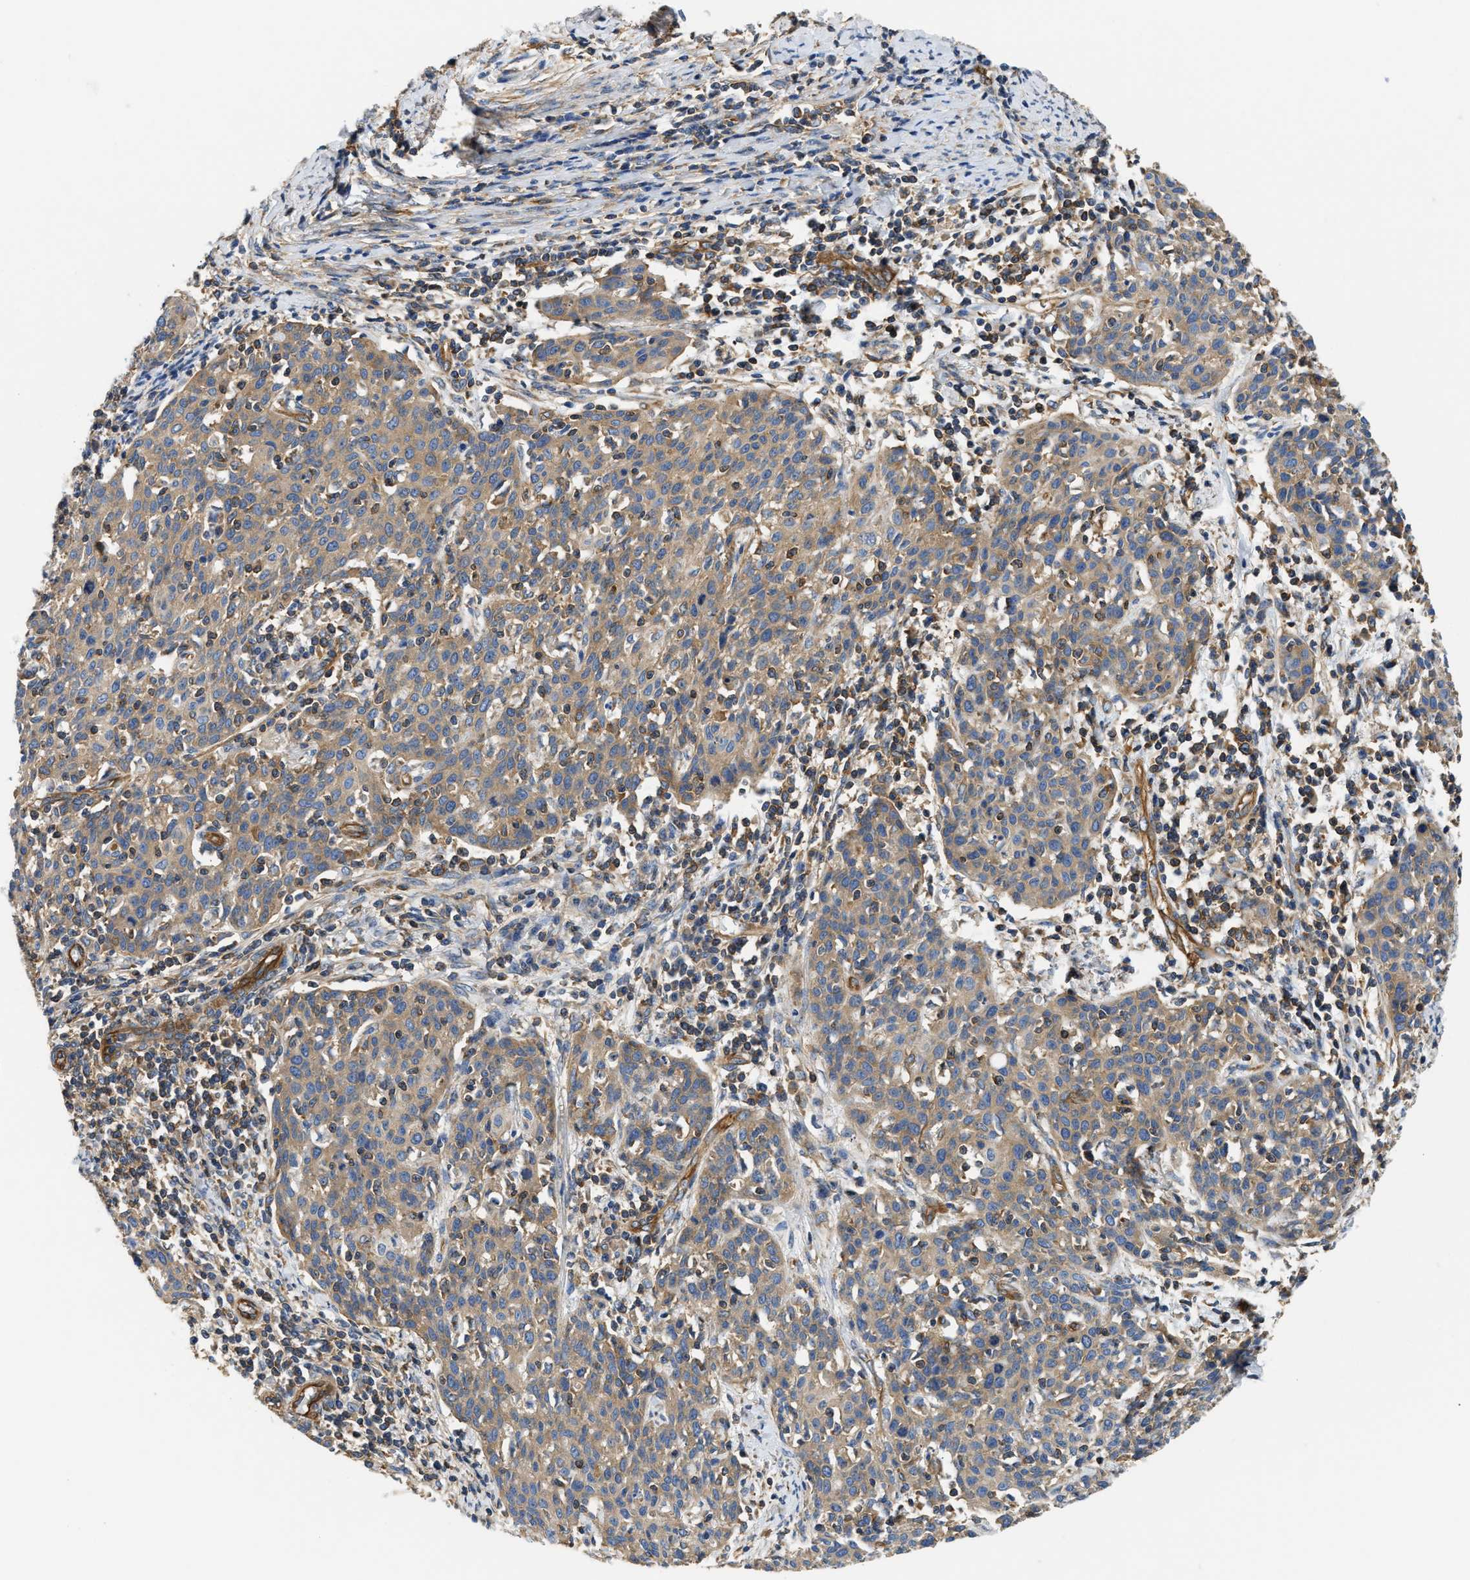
{"staining": {"intensity": "weak", "quantity": ">75%", "location": "cytoplasmic/membranous"}, "tissue": "cervical cancer", "cell_type": "Tumor cells", "image_type": "cancer", "snomed": [{"axis": "morphology", "description": "Squamous cell carcinoma, NOS"}, {"axis": "topography", "description": "Cervix"}], "caption": "Immunohistochemical staining of cervical cancer reveals low levels of weak cytoplasmic/membranous protein staining in approximately >75% of tumor cells. (DAB IHC, brown staining for protein, blue staining for nuclei).", "gene": "SAMD9L", "patient": {"sex": "female", "age": 38}}